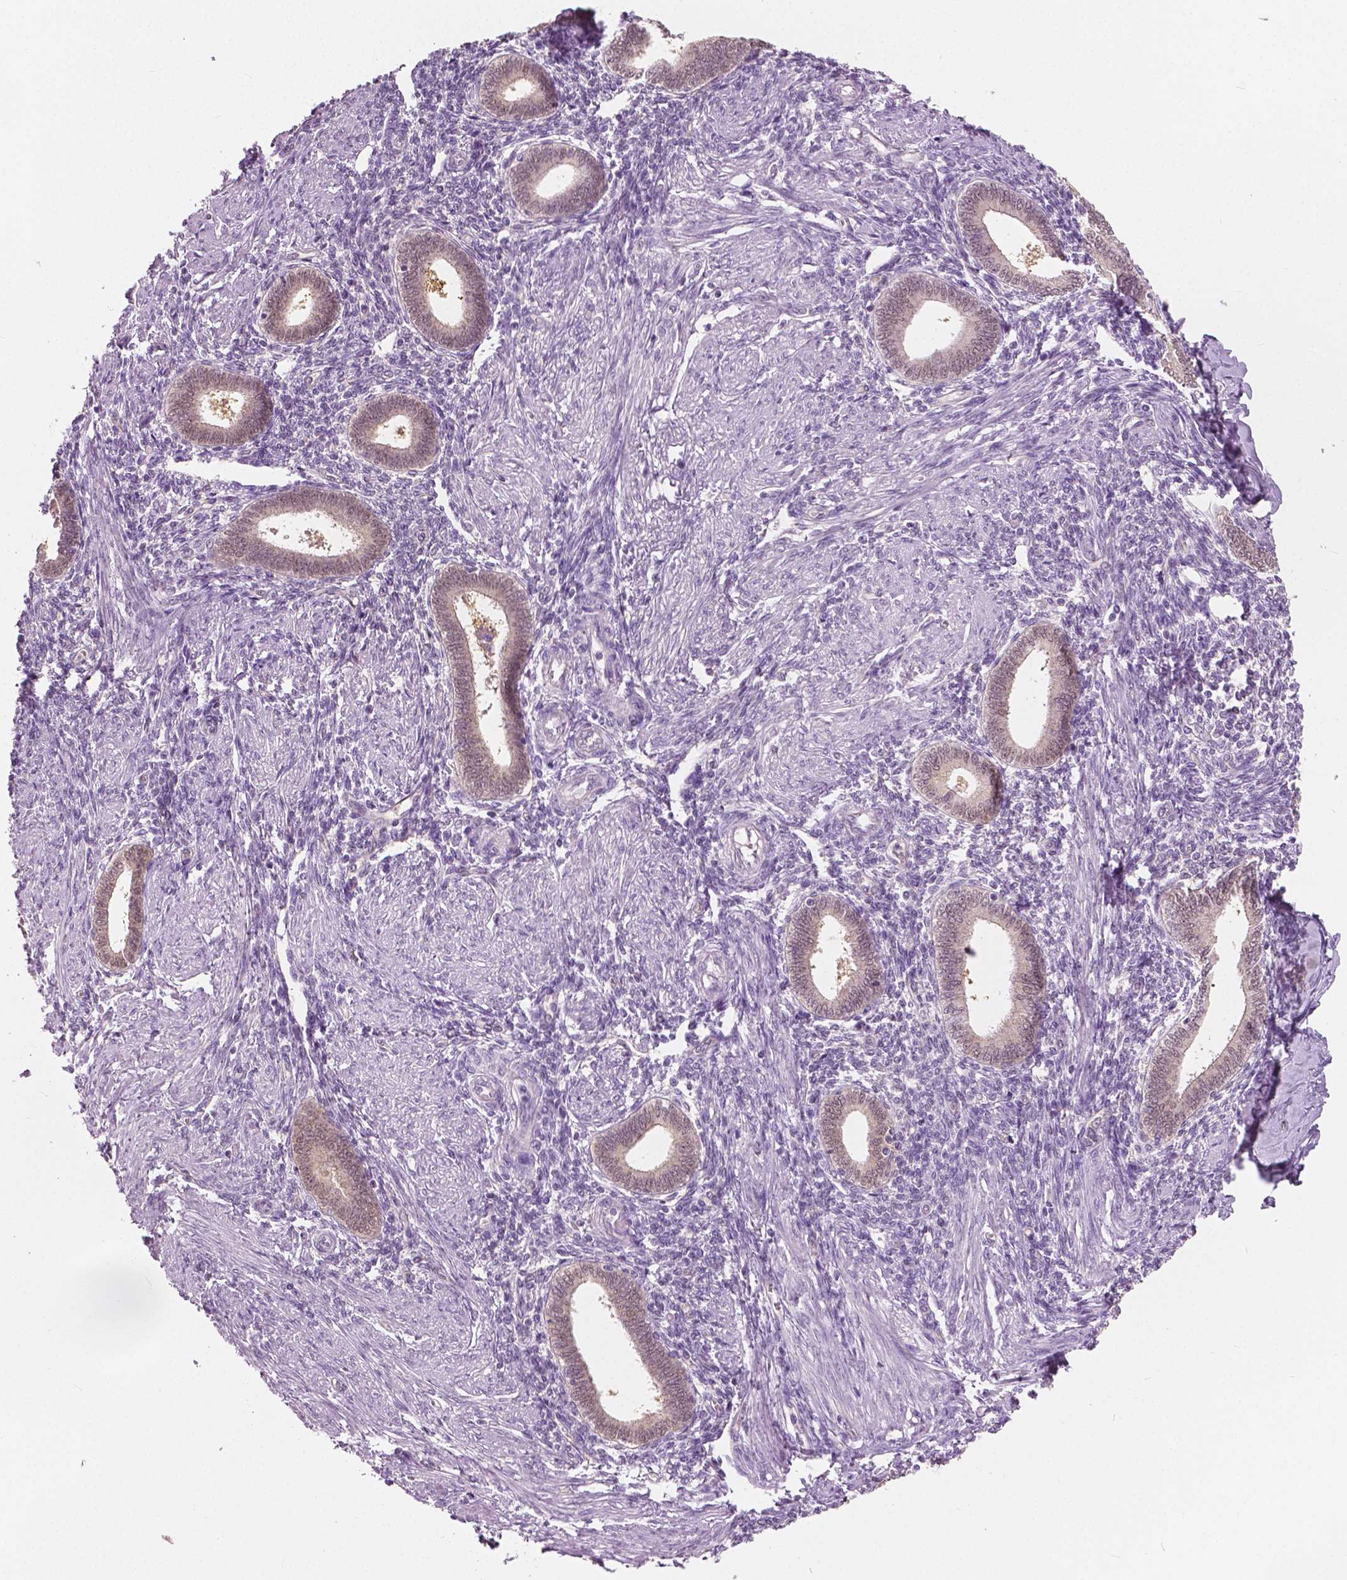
{"staining": {"intensity": "negative", "quantity": "none", "location": "none"}, "tissue": "endometrium", "cell_type": "Cells in endometrial stroma", "image_type": "normal", "snomed": [{"axis": "morphology", "description": "Normal tissue, NOS"}, {"axis": "topography", "description": "Endometrium"}], "caption": "The IHC photomicrograph has no significant expression in cells in endometrial stroma of endometrium.", "gene": "TKFC", "patient": {"sex": "female", "age": 42}}